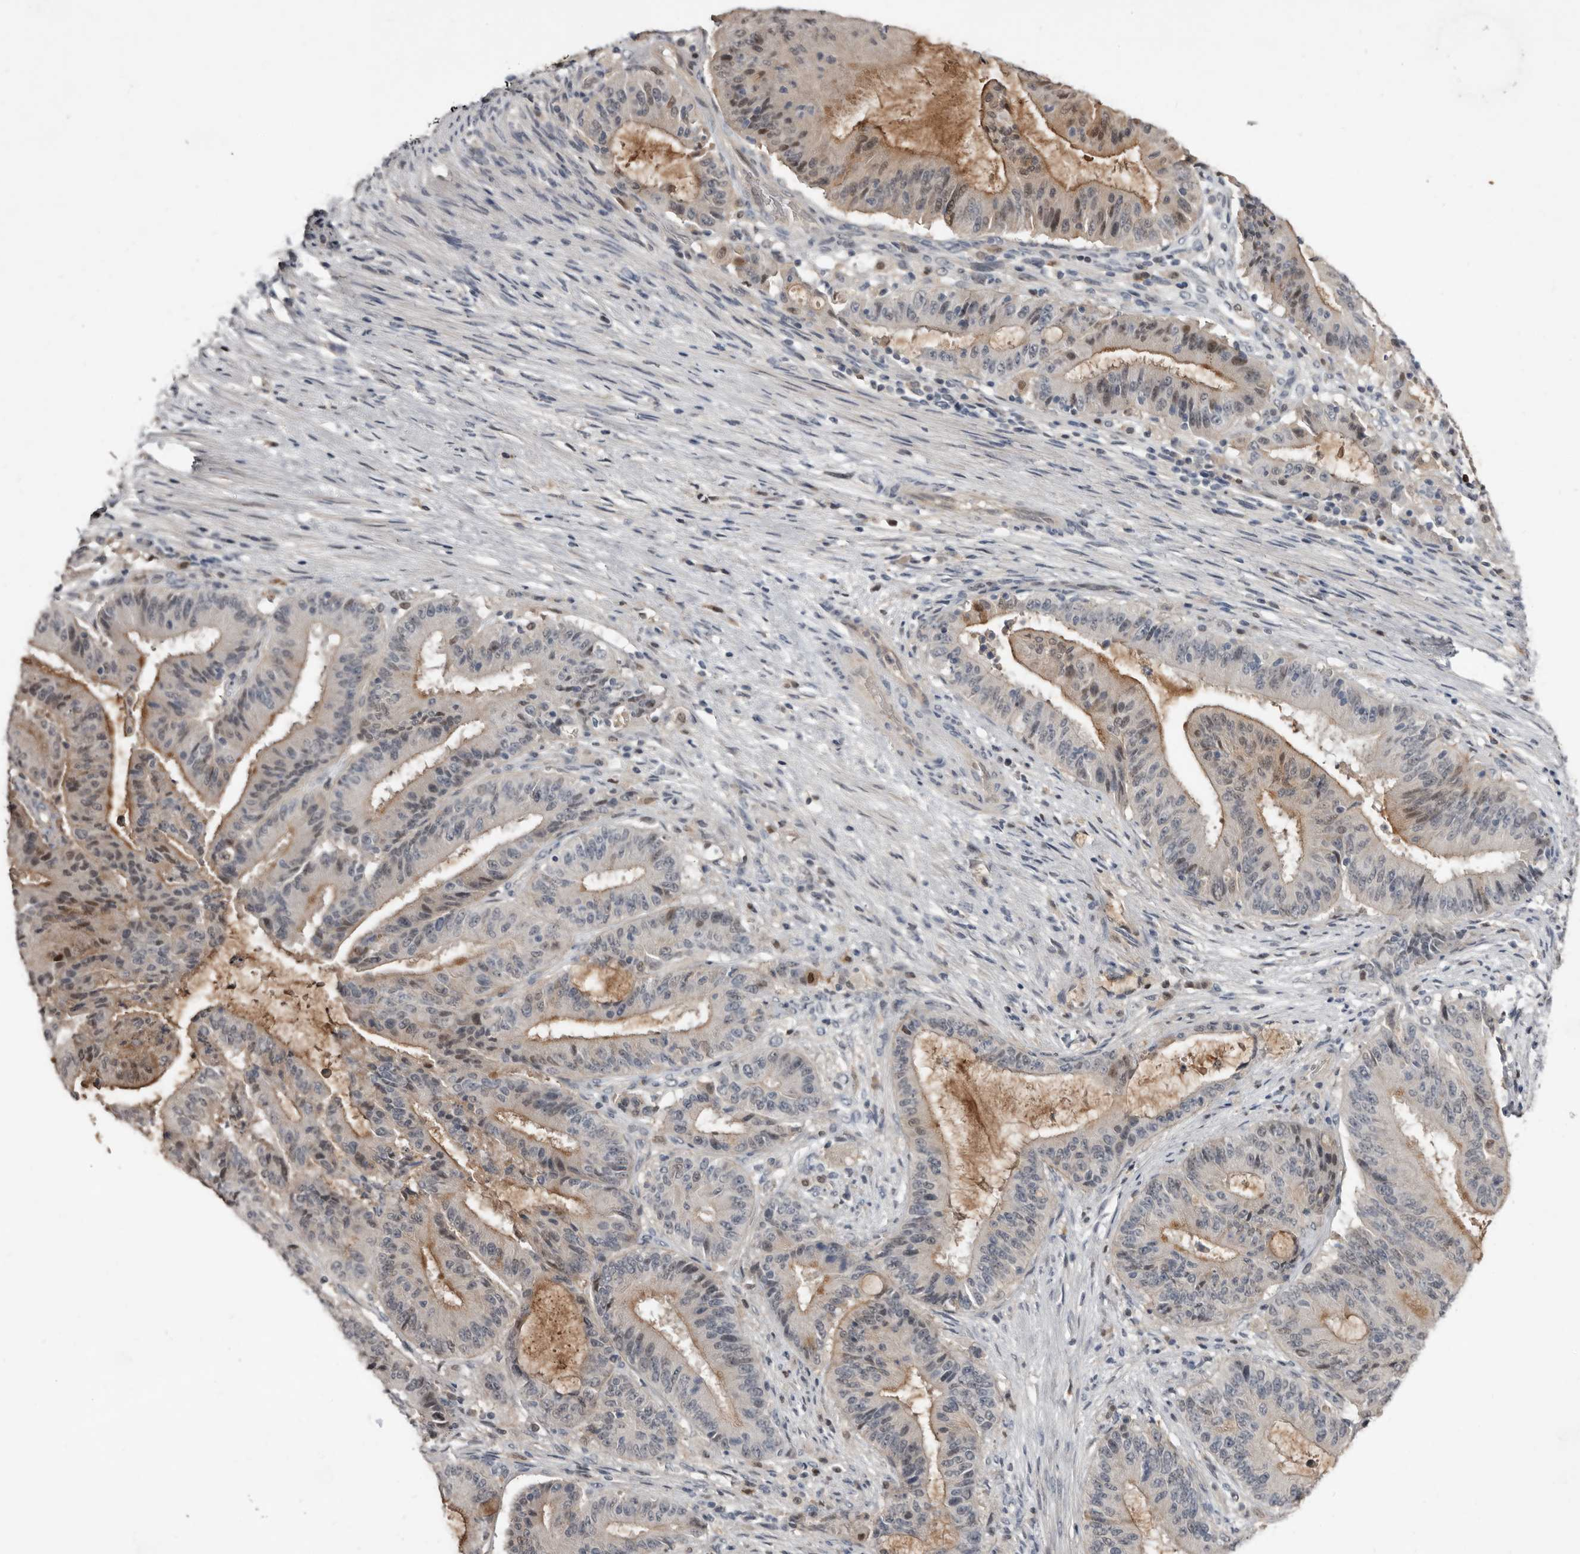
{"staining": {"intensity": "moderate", "quantity": "<25%", "location": "cytoplasmic/membranous"}, "tissue": "liver cancer", "cell_type": "Tumor cells", "image_type": "cancer", "snomed": [{"axis": "morphology", "description": "Normal tissue, NOS"}, {"axis": "morphology", "description": "Cholangiocarcinoma"}, {"axis": "topography", "description": "Liver"}, {"axis": "topography", "description": "Peripheral nerve tissue"}], "caption": "A brown stain shows moderate cytoplasmic/membranous expression of a protein in human liver cancer tumor cells.", "gene": "RBKS", "patient": {"sex": "female", "age": 73}}